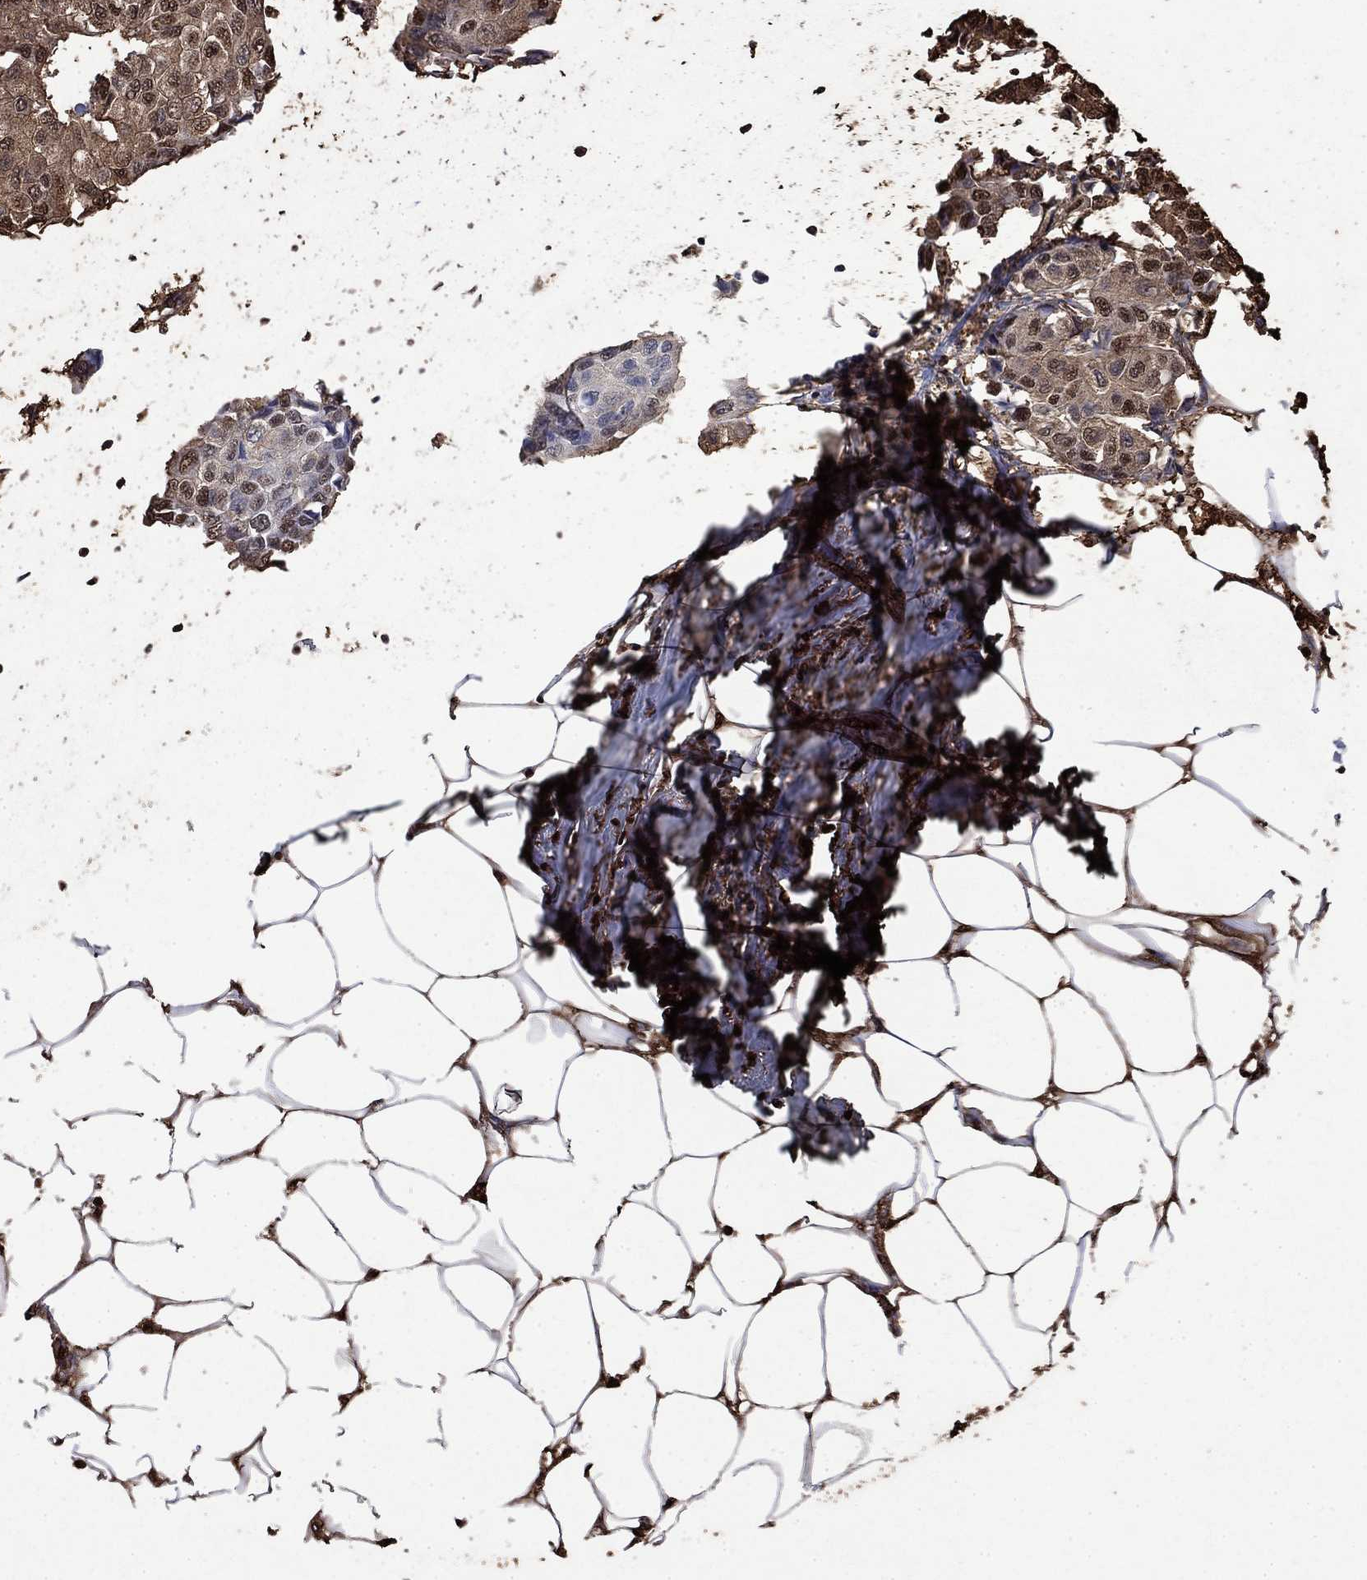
{"staining": {"intensity": "moderate", "quantity": "25%-75%", "location": "cytoplasmic/membranous,nuclear"}, "tissue": "breast cancer", "cell_type": "Tumor cells", "image_type": "cancer", "snomed": [{"axis": "morphology", "description": "Duct carcinoma"}, {"axis": "topography", "description": "Breast"}], "caption": "Breast cancer (invasive ductal carcinoma) stained for a protein reveals moderate cytoplasmic/membranous and nuclear positivity in tumor cells.", "gene": "GAPDH", "patient": {"sex": "female", "age": 80}}